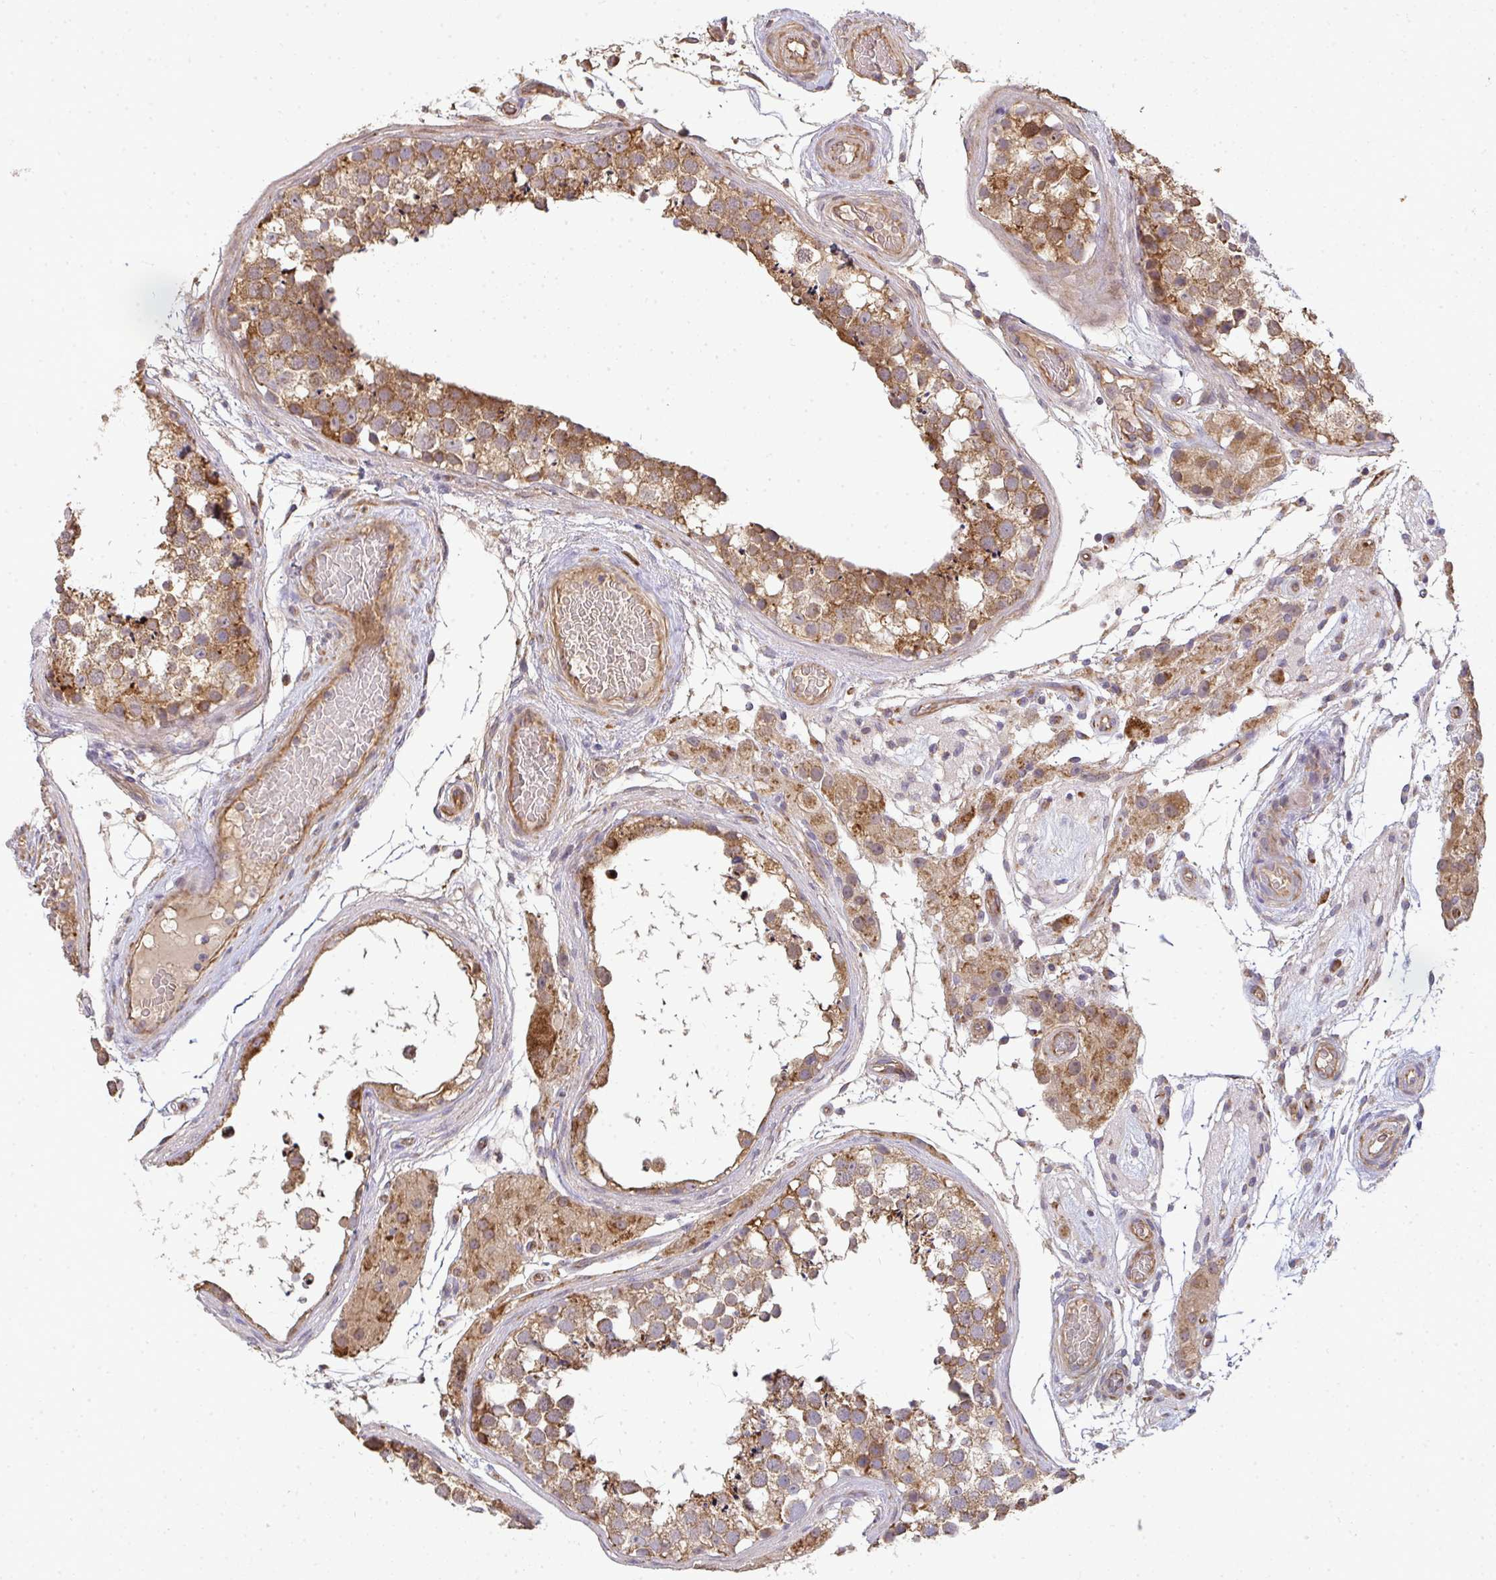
{"staining": {"intensity": "moderate", "quantity": ">75%", "location": "cytoplasmic/membranous"}, "tissue": "testis", "cell_type": "Cells in seminiferous ducts", "image_type": "normal", "snomed": [{"axis": "morphology", "description": "Normal tissue, NOS"}, {"axis": "morphology", "description": "Seminoma, NOS"}, {"axis": "topography", "description": "Testis"}], "caption": "Testis stained with IHC shows moderate cytoplasmic/membranous staining in approximately >75% of cells in seminiferous ducts. Nuclei are stained in blue.", "gene": "B4GALT6", "patient": {"sex": "male", "age": 65}}